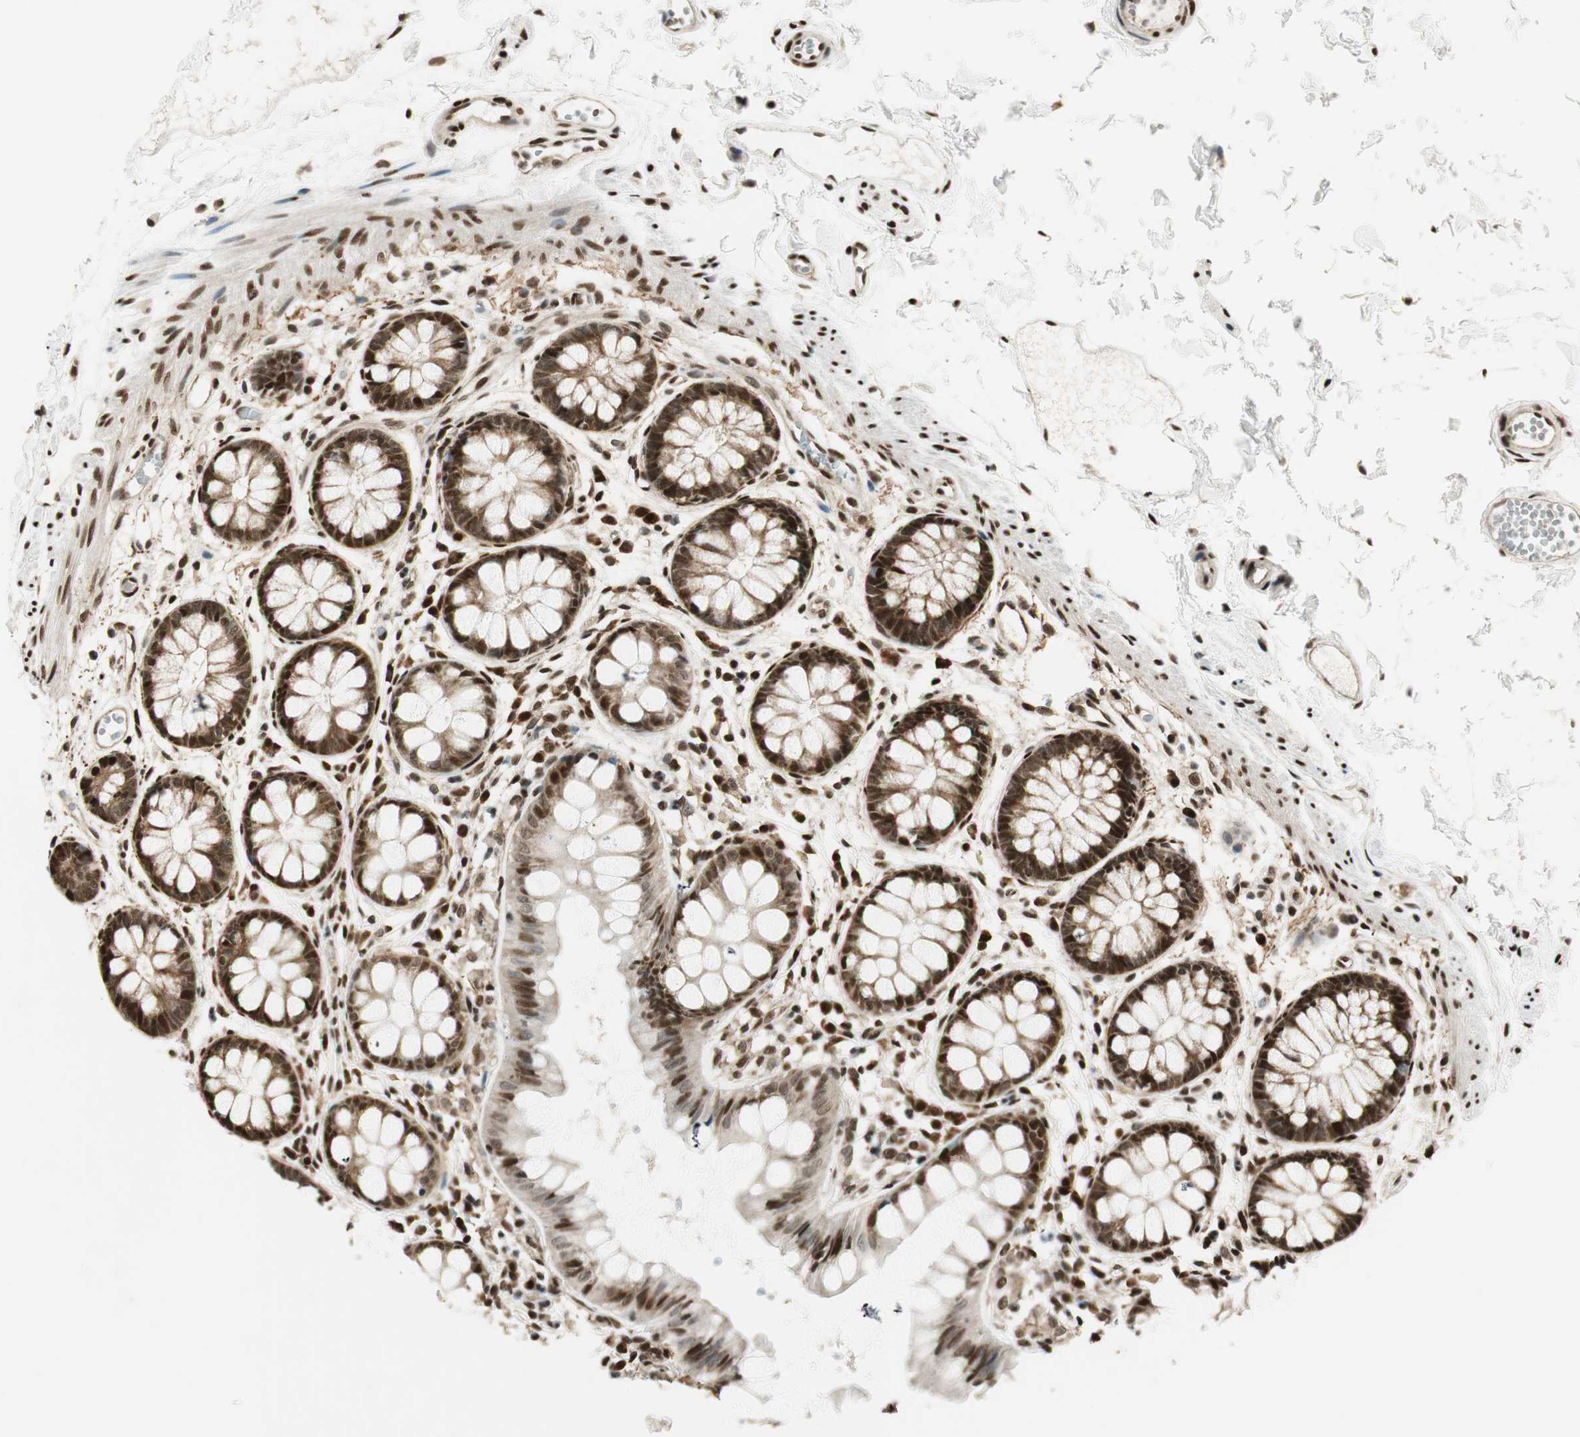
{"staining": {"intensity": "strong", "quantity": ">75%", "location": "cytoplasmic/membranous,nuclear"}, "tissue": "rectum", "cell_type": "Glandular cells", "image_type": "normal", "snomed": [{"axis": "morphology", "description": "Normal tissue, NOS"}, {"axis": "topography", "description": "Rectum"}], "caption": "Protein expression analysis of unremarkable human rectum reveals strong cytoplasmic/membranous,nuclear staining in approximately >75% of glandular cells. Immunohistochemistry (ihc) stains the protein in brown and the nuclei are stained blue.", "gene": "RING1", "patient": {"sex": "female", "age": 66}}